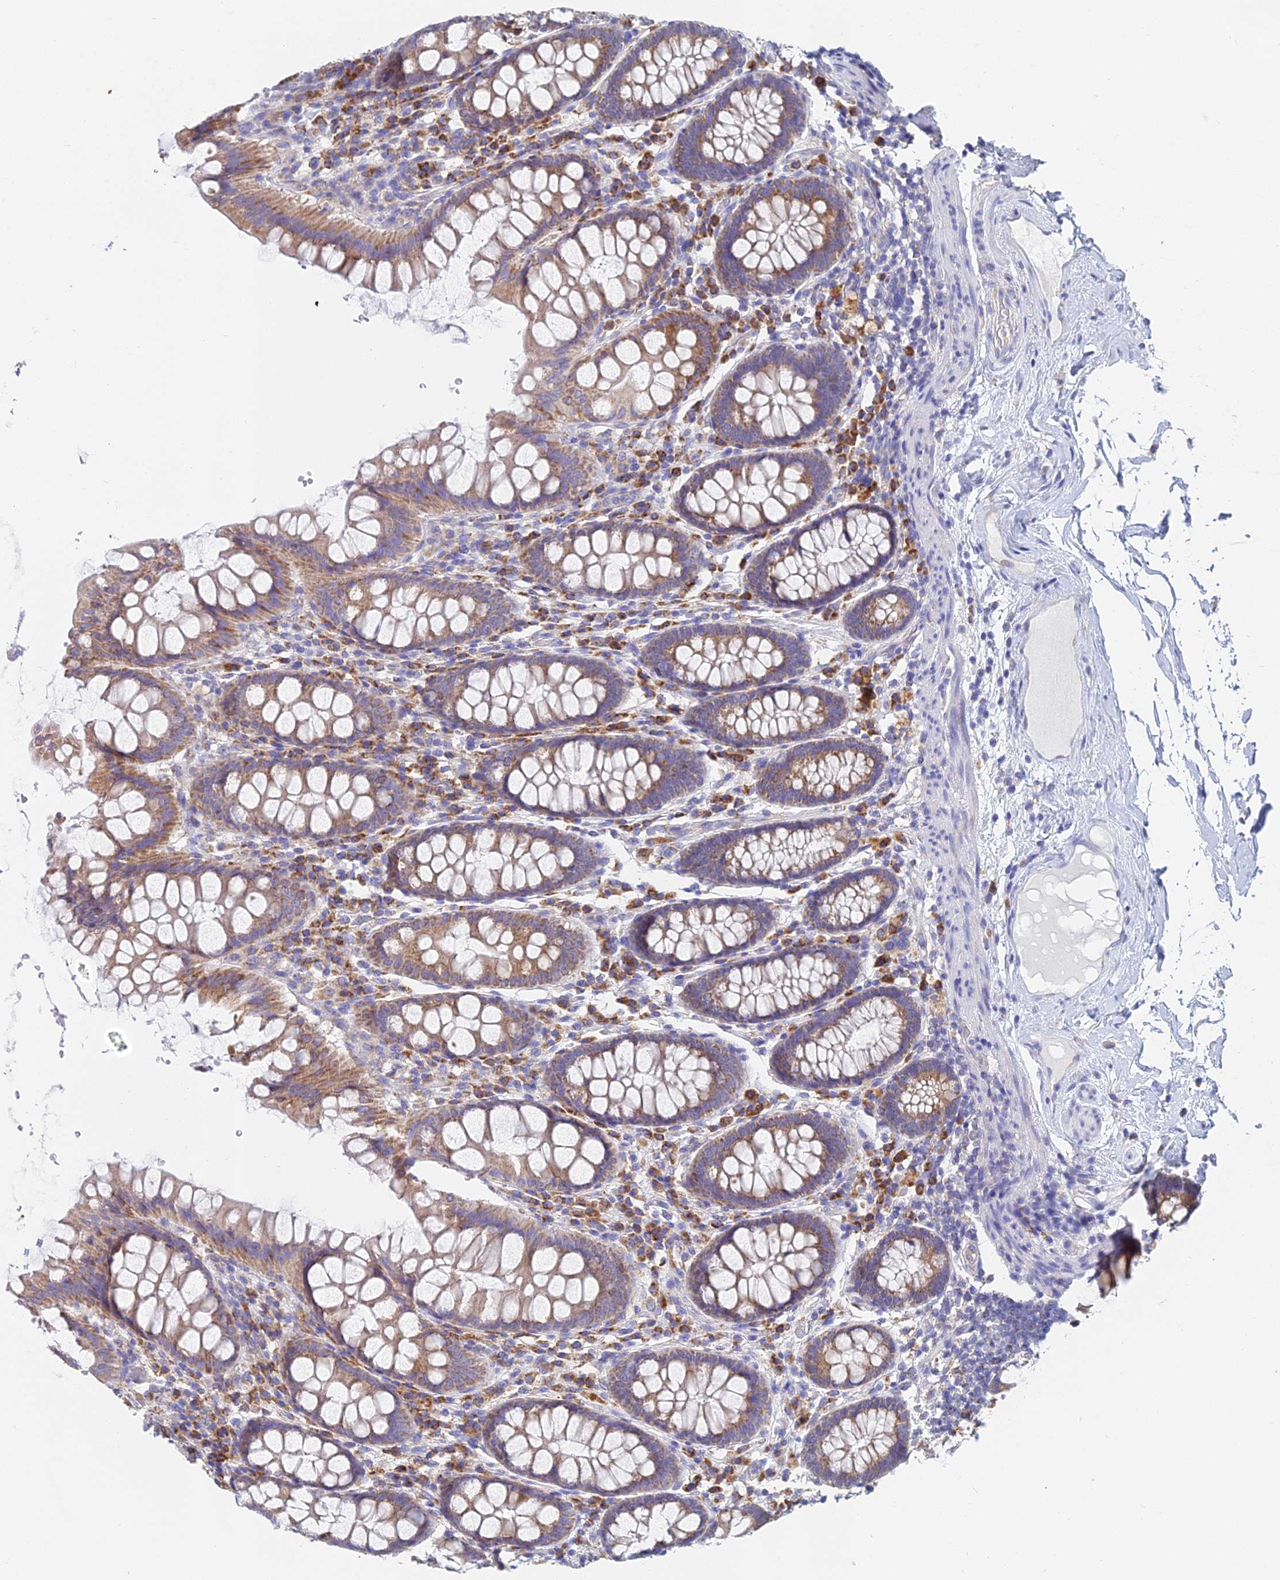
{"staining": {"intensity": "negative", "quantity": "none", "location": "none"}, "tissue": "colon", "cell_type": "Endothelial cells", "image_type": "normal", "snomed": [{"axis": "morphology", "description": "Normal tissue, NOS"}, {"axis": "topography", "description": "Colon"}], "caption": "IHC photomicrograph of unremarkable human colon stained for a protein (brown), which exhibits no staining in endothelial cells.", "gene": "CRACR2B", "patient": {"sex": "female", "age": 79}}